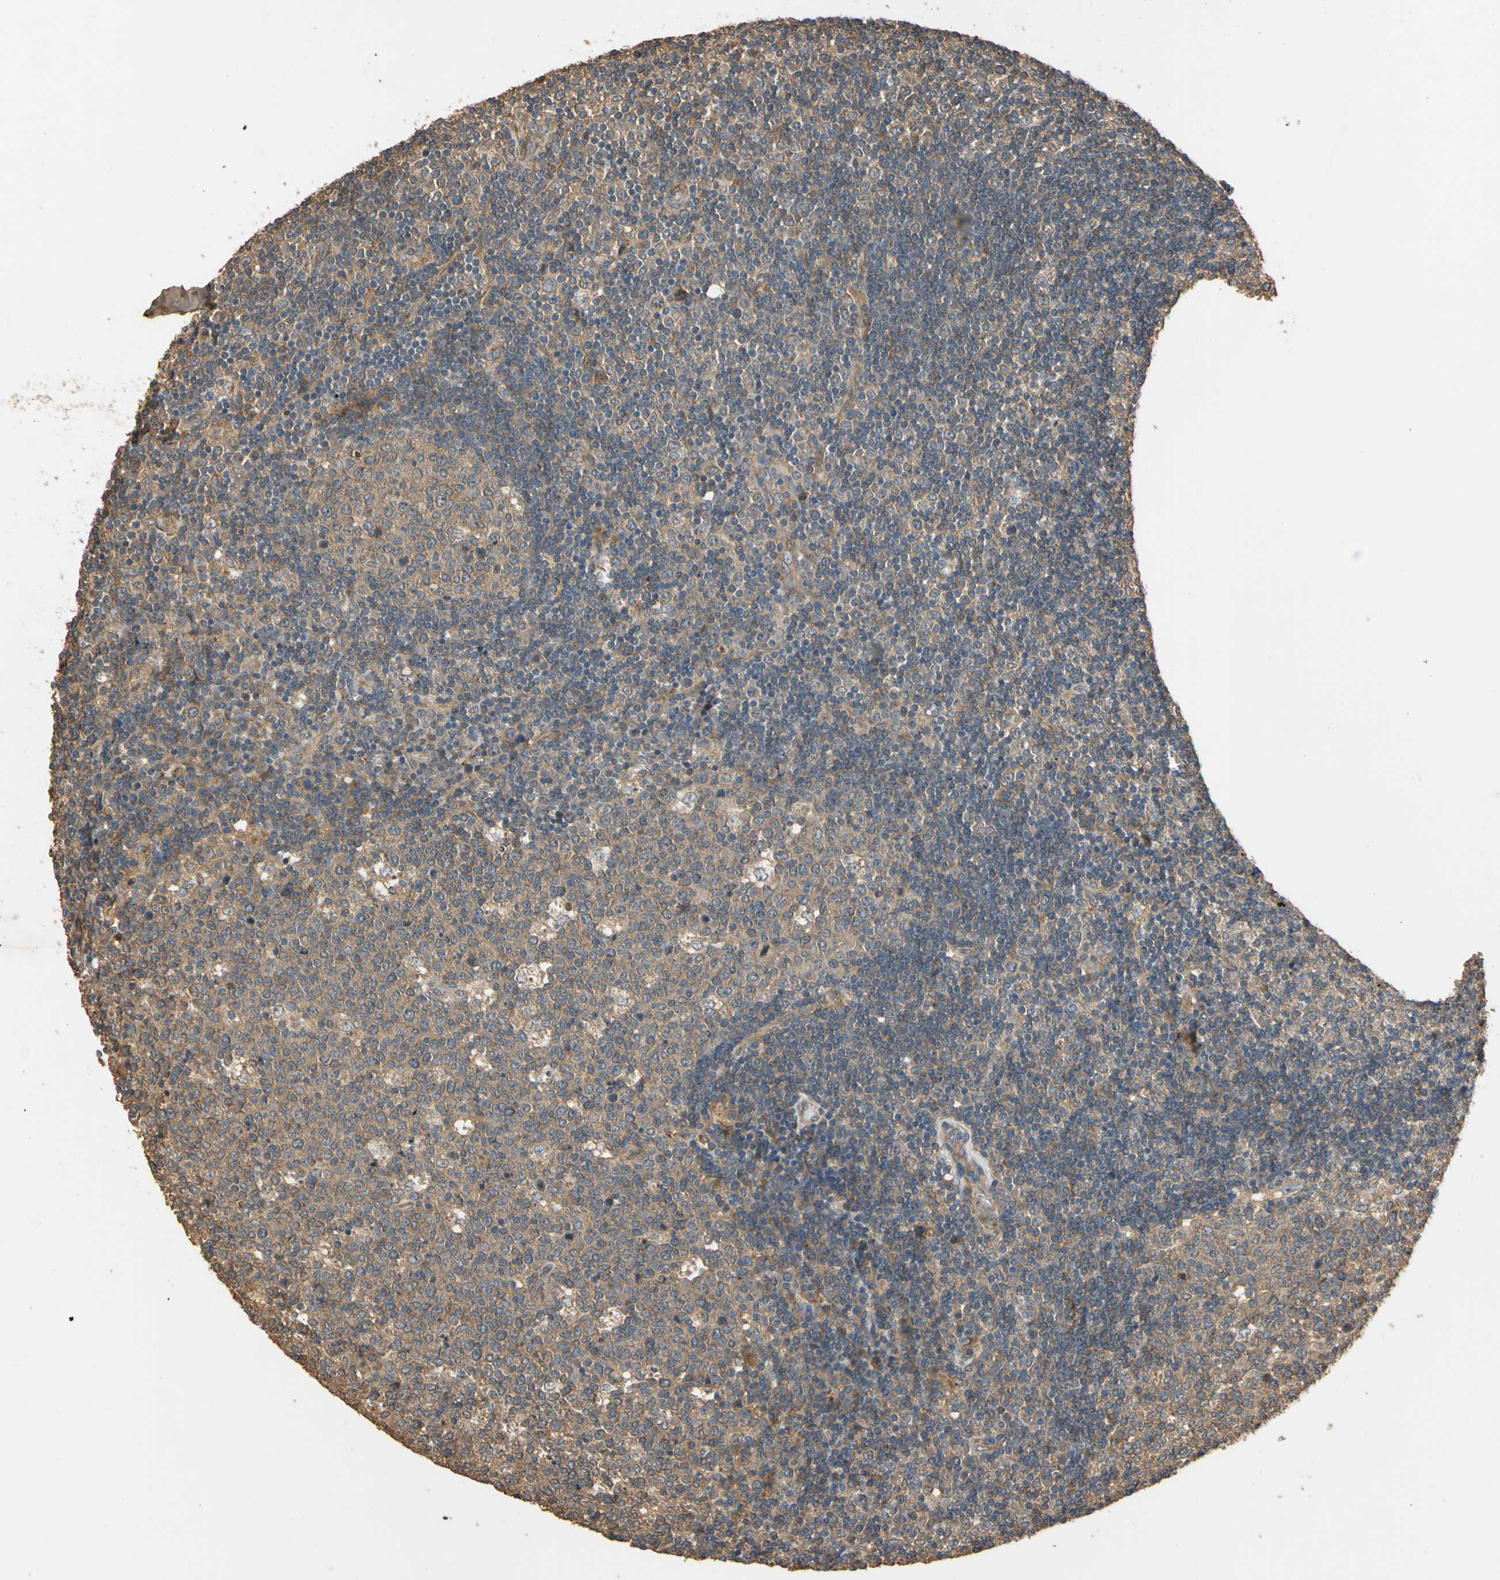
{"staining": {"intensity": "moderate", "quantity": ">75%", "location": "cytoplasmic/membranous"}, "tissue": "lymph node", "cell_type": "Germinal center cells", "image_type": "normal", "snomed": [{"axis": "morphology", "description": "Normal tissue, NOS"}, {"axis": "topography", "description": "Lymph node"}, {"axis": "topography", "description": "Salivary gland"}], "caption": "Immunohistochemistry of benign lymph node displays medium levels of moderate cytoplasmic/membranous expression in approximately >75% of germinal center cells. Nuclei are stained in blue.", "gene": "MGRN1", "patient": {"sex": "male", "age": 8}}